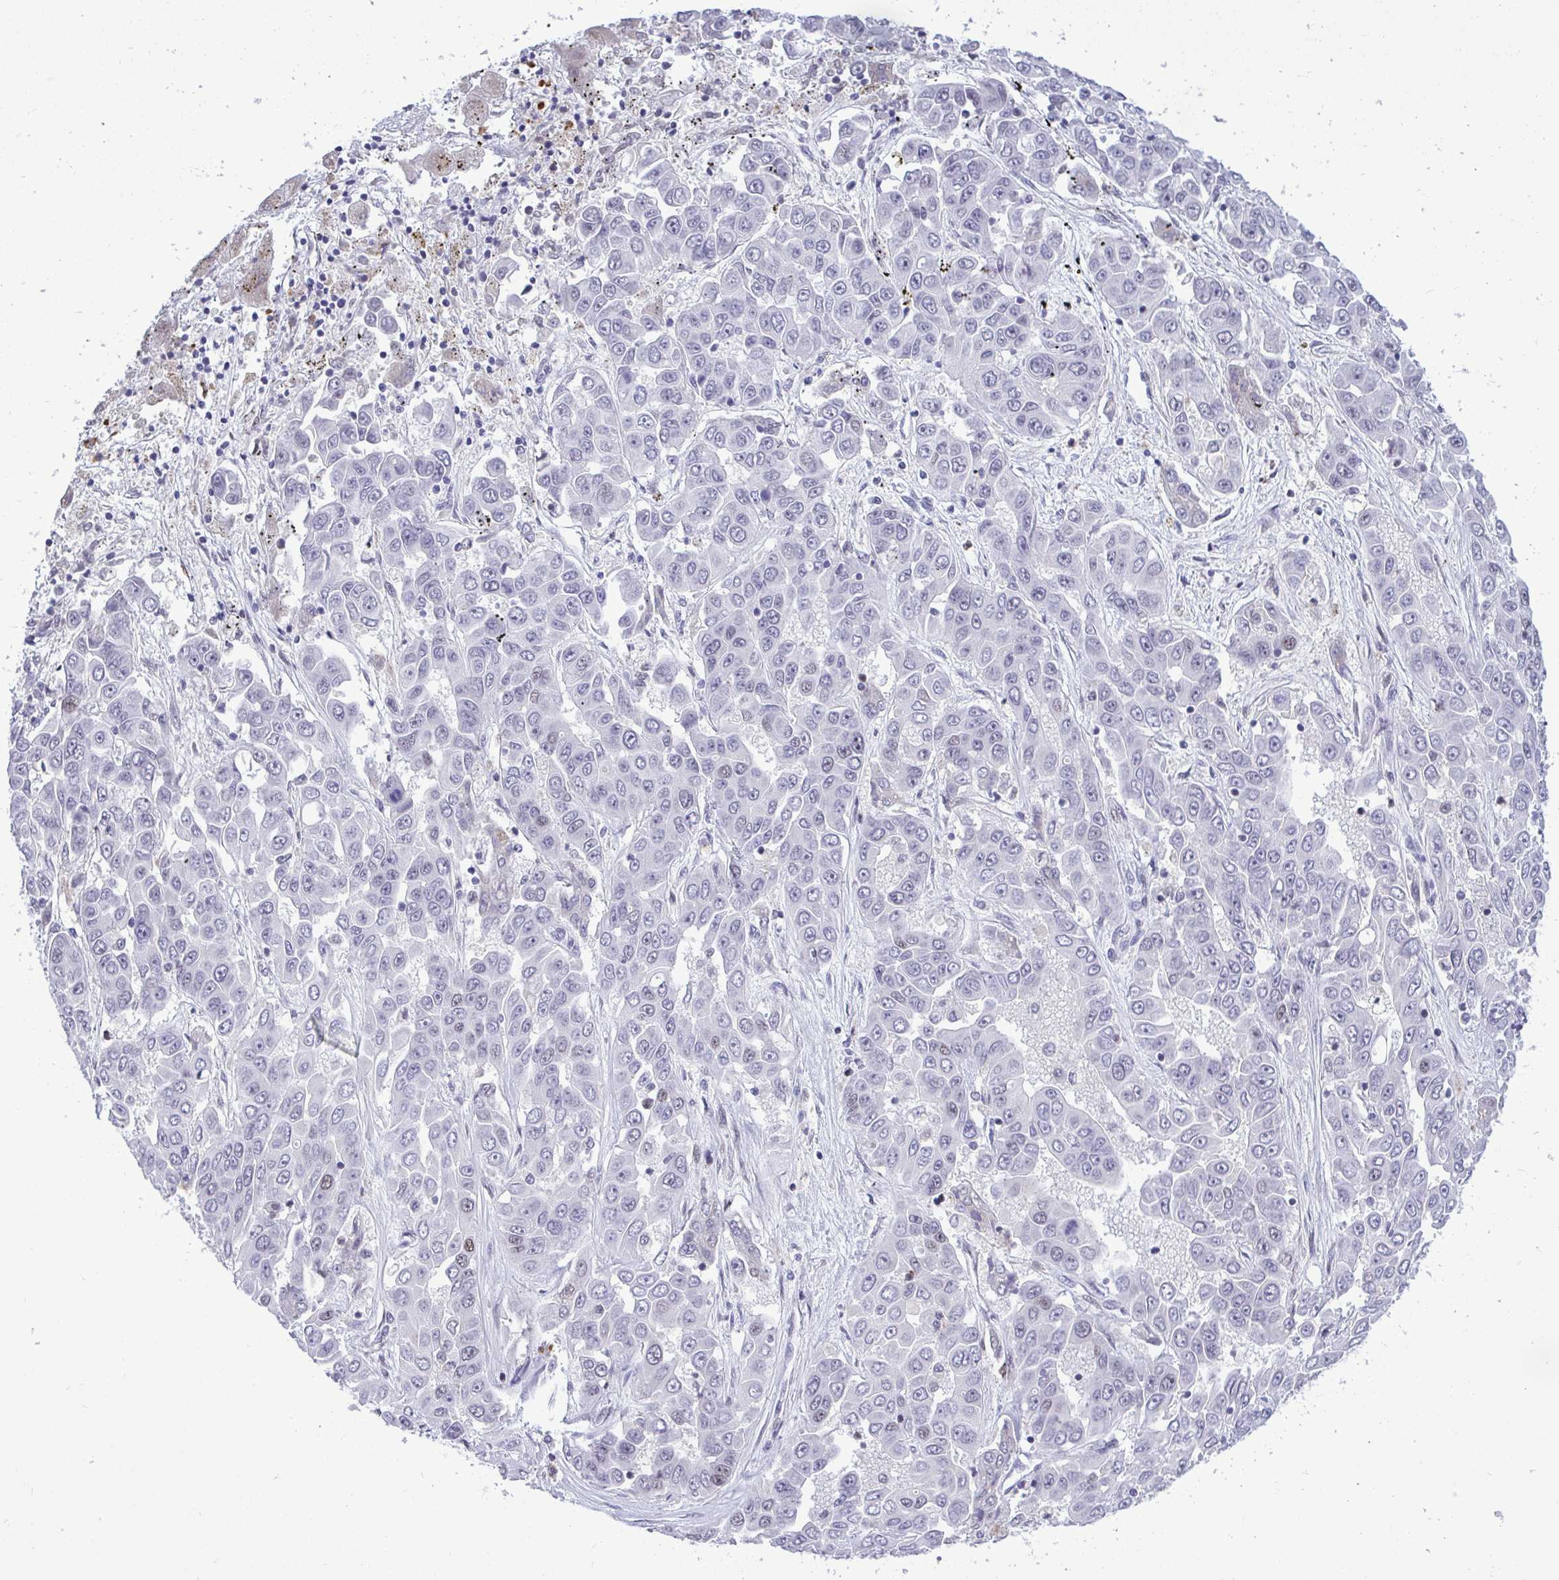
{"staining": {"intensity": "moderate", "quantity": "<25%", "location": "nuclear"}, "tissue": "liver cancer", "cell_type": "Tumor cells", "image_type": "cancer", "snomed": [{"axis": "morphology", "description": "Cholangiocarcinoma"}, {"axis": "topography", "description": "Liver"}], "caption": "Protein positivity by IHC displays moderate nuclear staining in approximately <25% of tumor cells in liver cancer.", "gene": "C1QL2", "patient": {"sex": "female", "age": 52}}